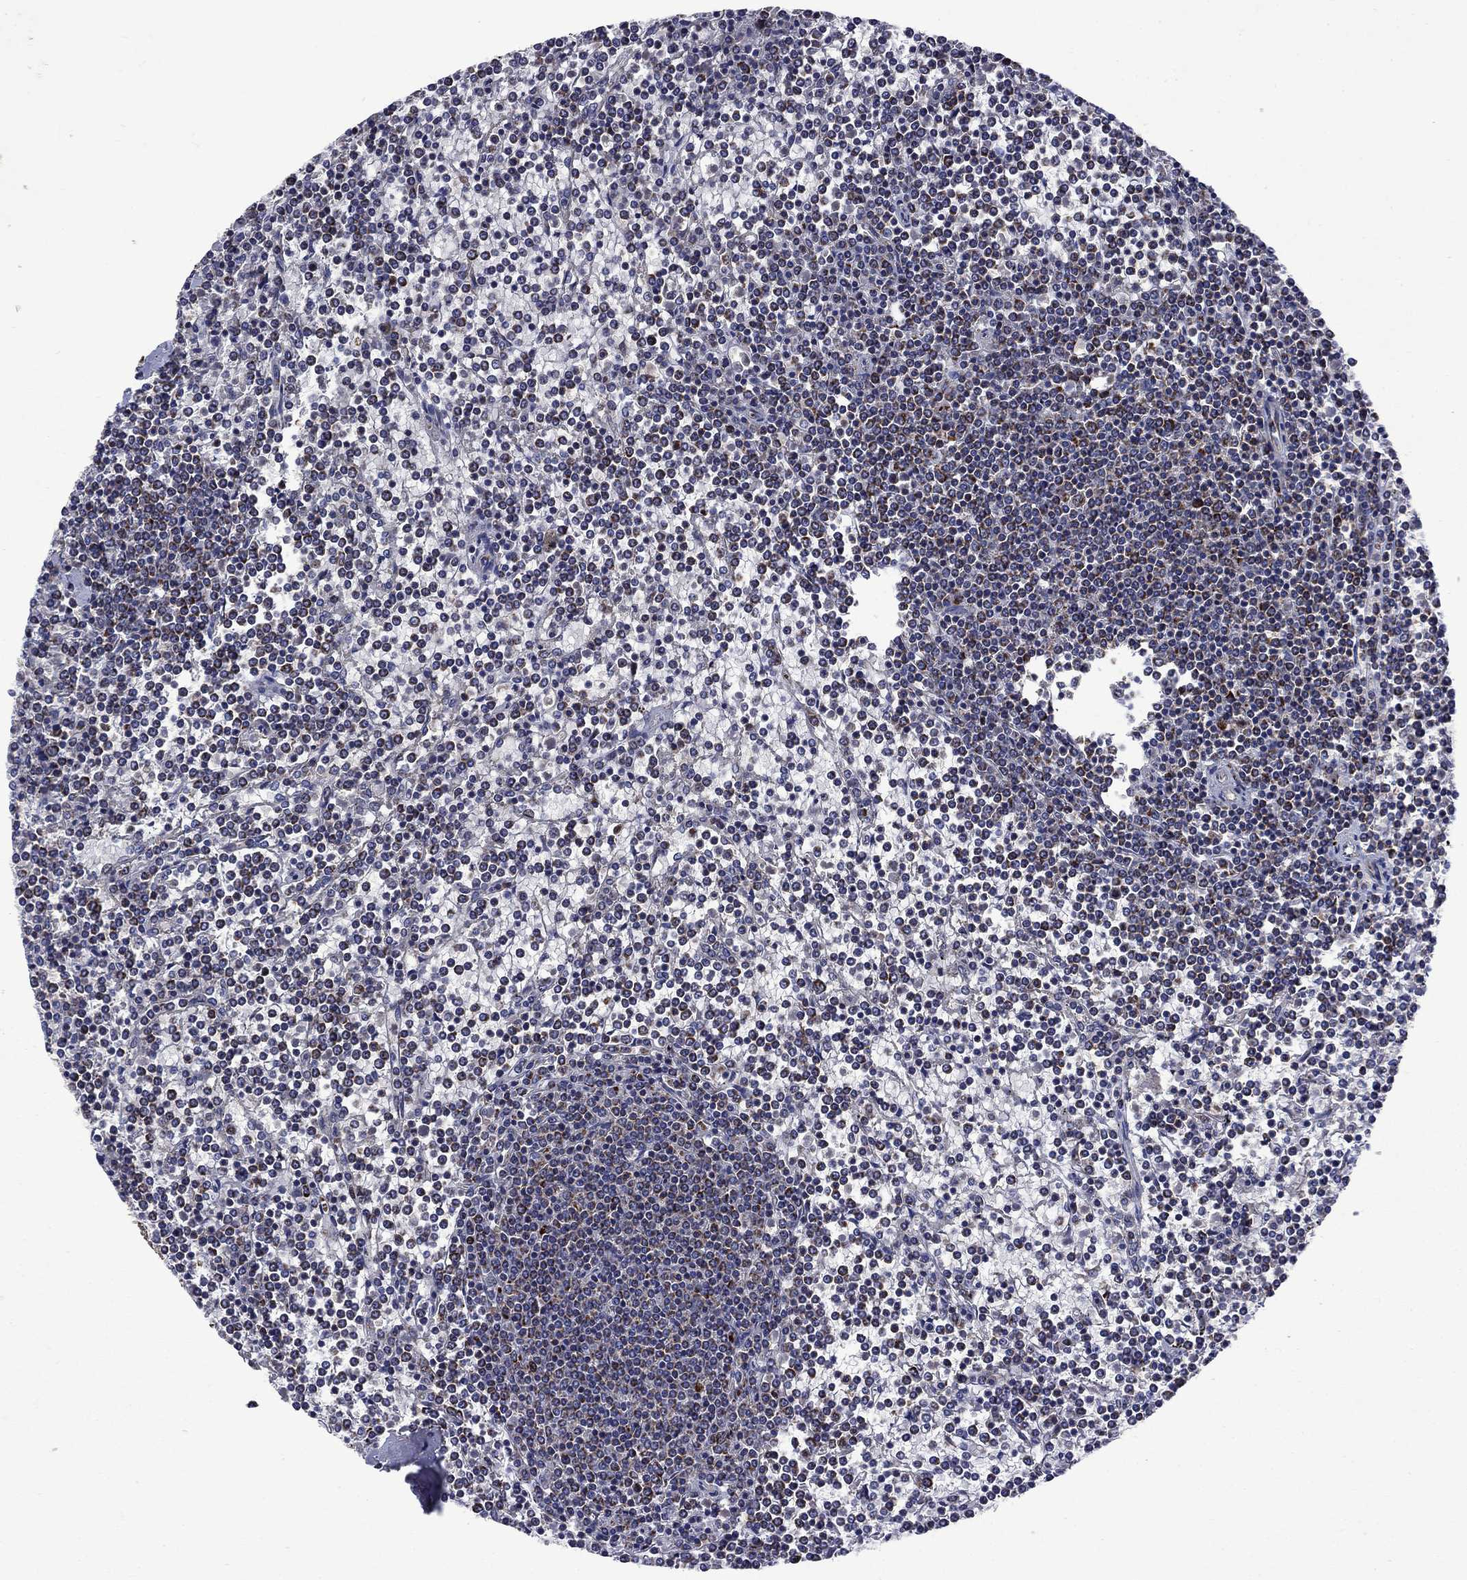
{"staining": {"intensity": "negative", "quantity": "none", "location": "none"}, "tissue": "lymphoma", "cell_type": "Tumor cells", "image_type": "cancer", "snomed": [{"axis": "morphology", "description": "Malignant lymphoma, non-Hodgkin's type, Low grade"}, {"axis": "topography", "description": "Spleen"}], "caption": "The photomicrograph exhibits no significant staining in tumor cells of lymphoma. (DAB immunohistochemistry (IHC), high magnification).", "gene": "KIF22", "patient": {"sex": "female", "age": 19}}